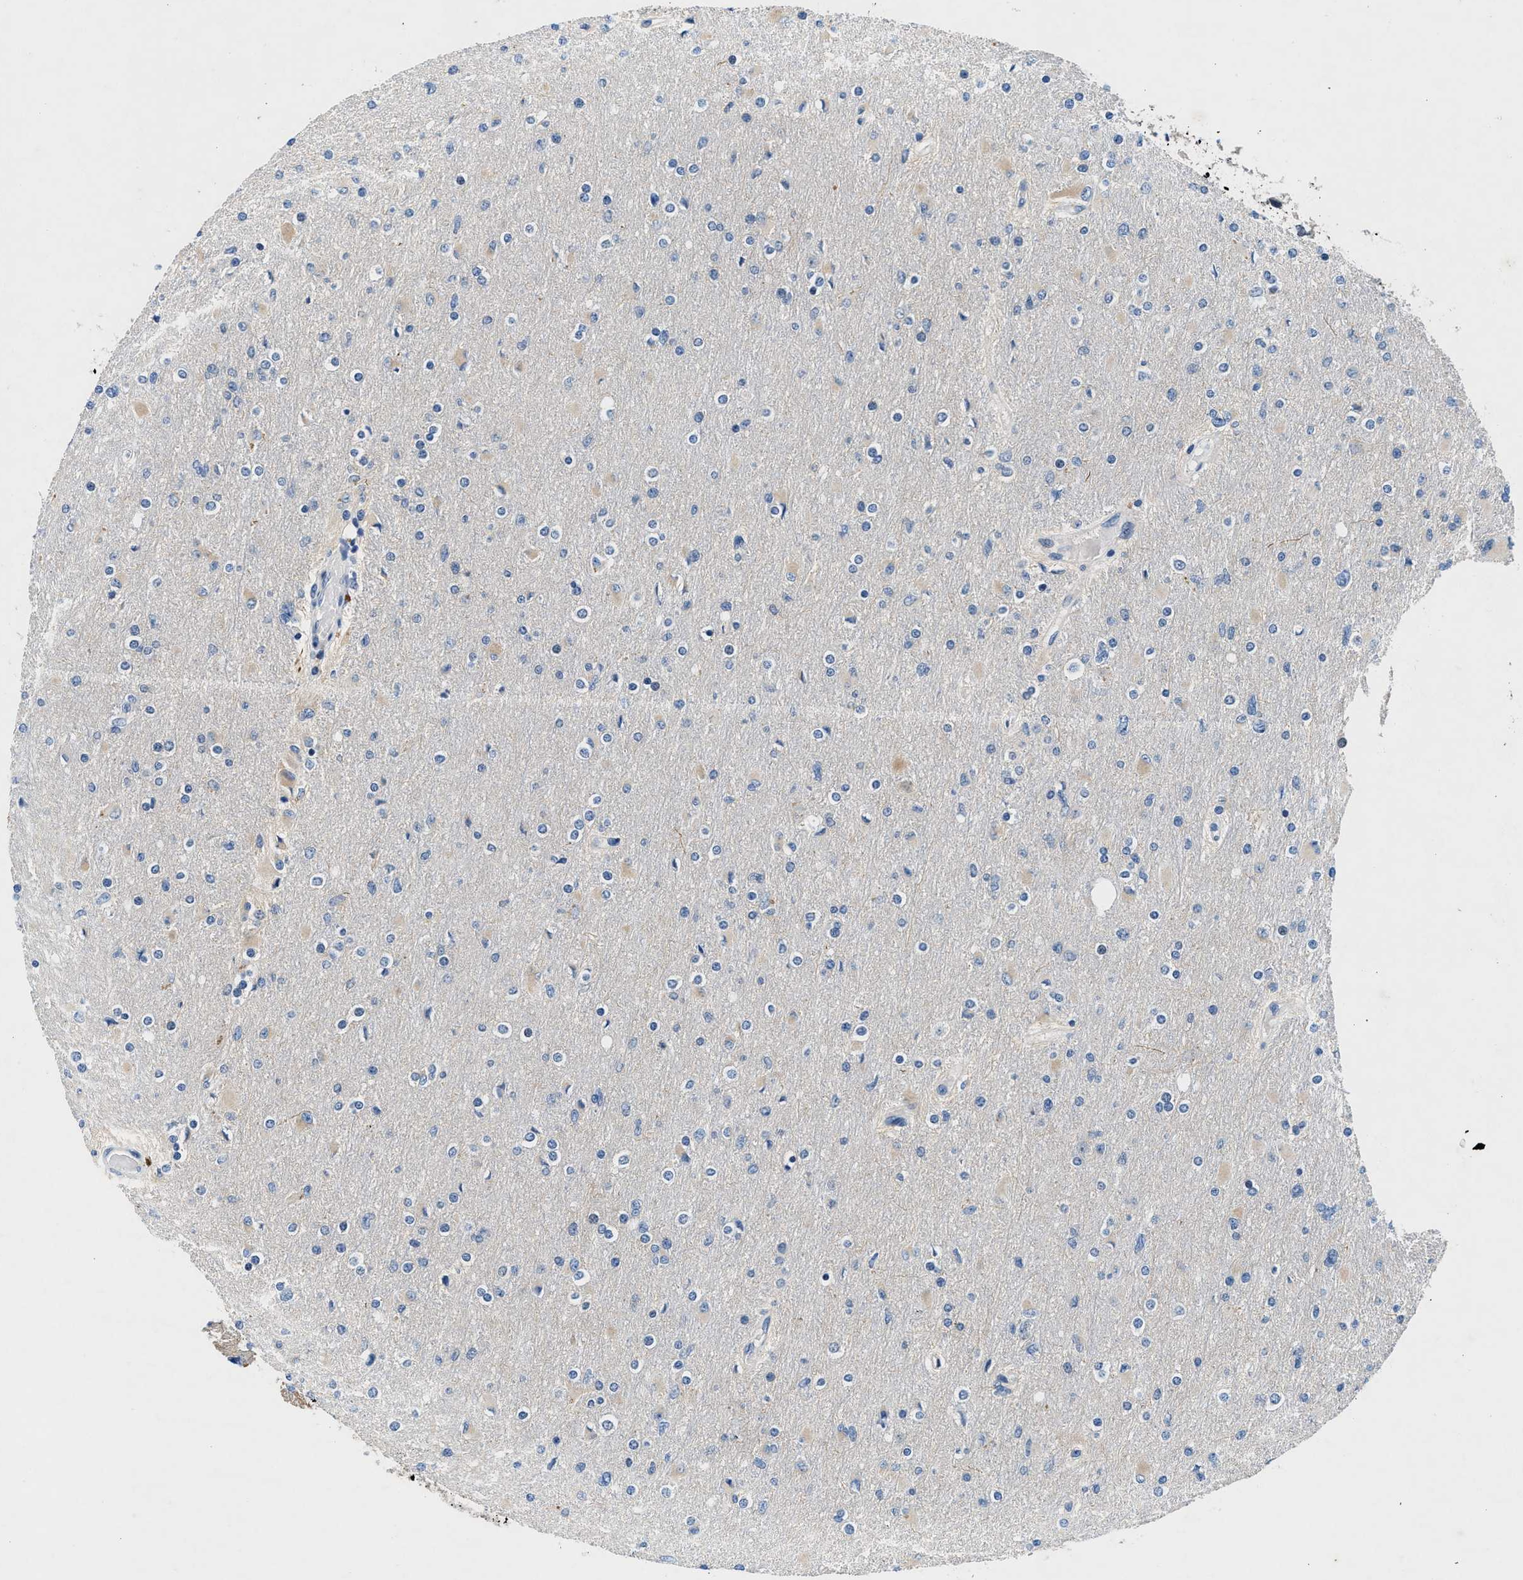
{"staining": {"intensity": "weak", "quantity": "<25%", "location": "cytoplasmic/membranous"}, "tissue": "glioma", "cell_type": "Tumor cells", "image_type": "cancer", "snomed": [{"axis": "morphology", "description": "Glioma, malignant, High grade"}, {"axis": "topography", "description": "Cerebral cortex"}], "caption": "Histopathology image shows no significant protein expression in tumor cells of glioma.", "gene": "COPS2", "patient": {"sex": "female", "age": 36}}